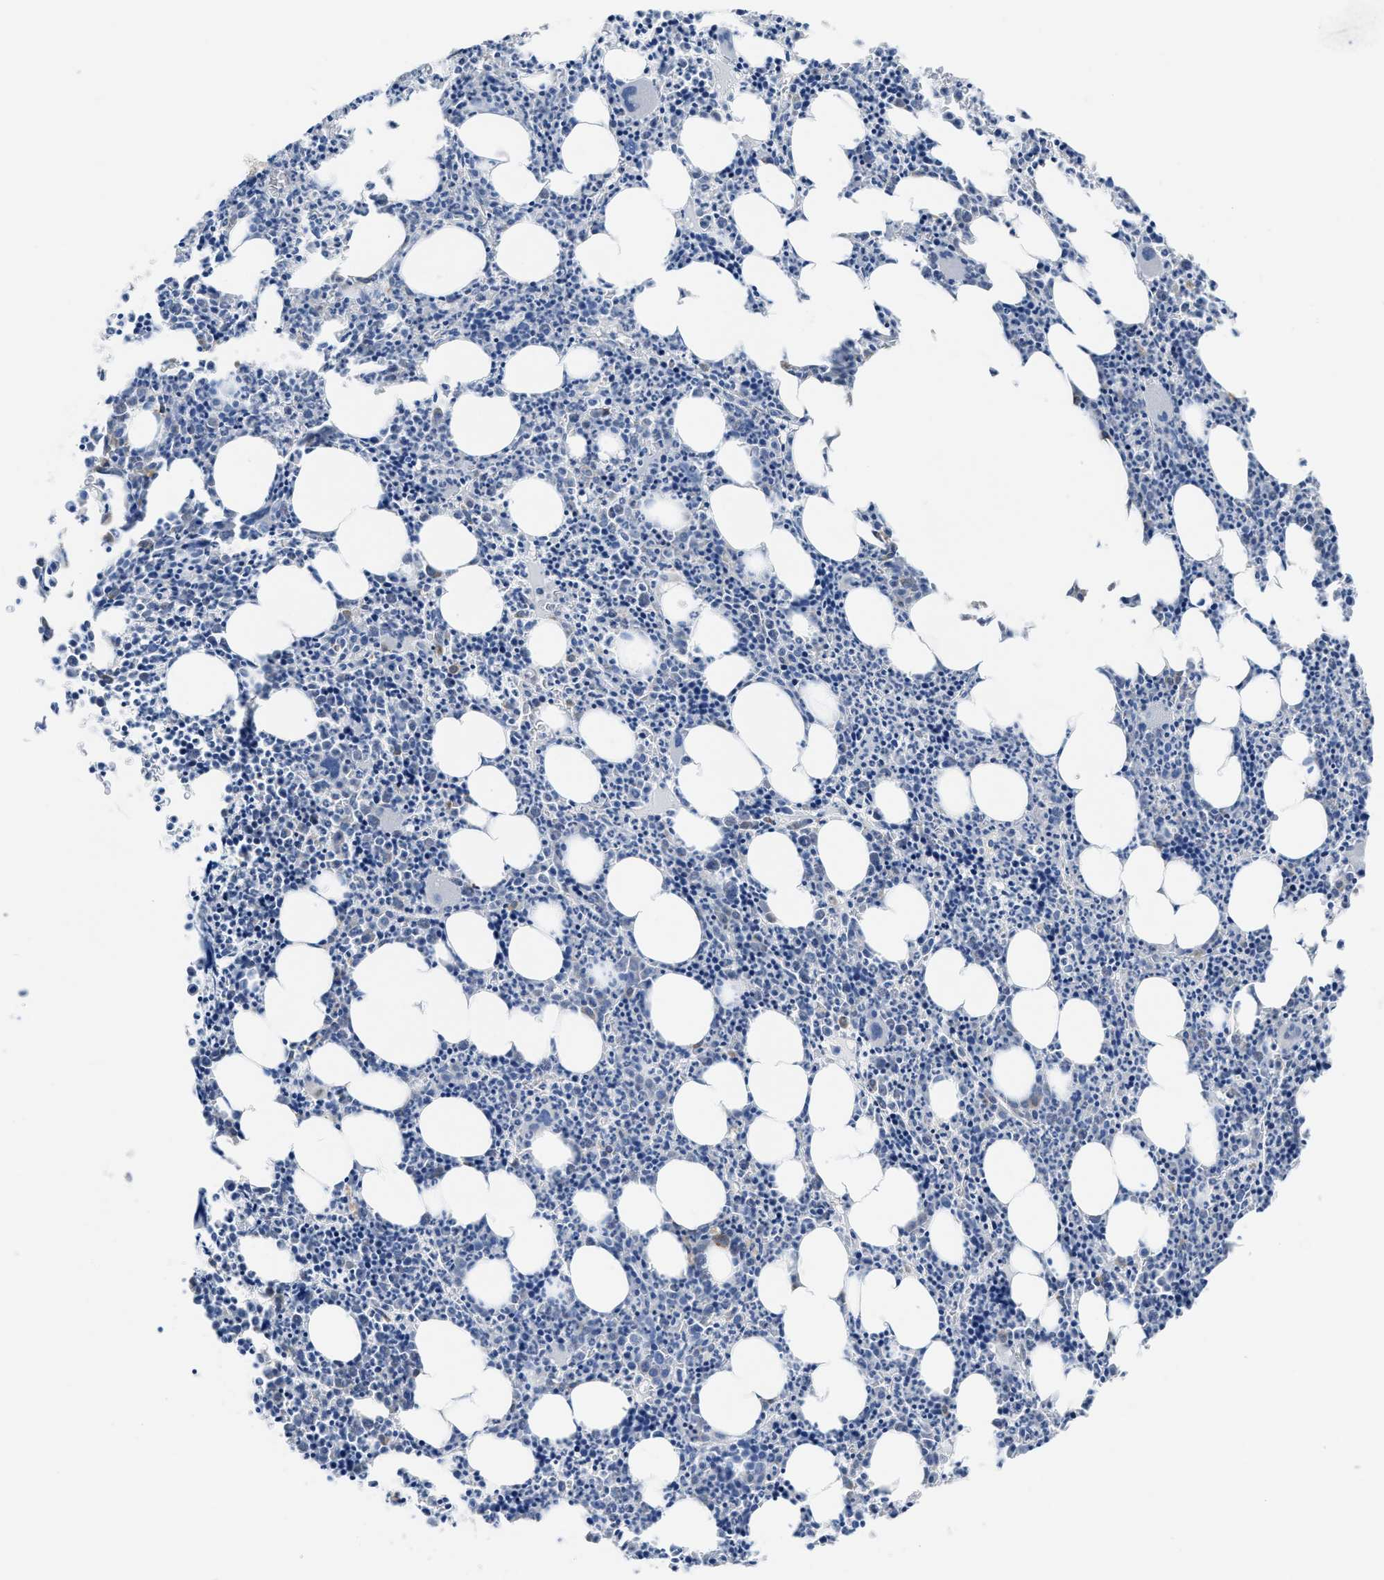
{"staining": {"intensity": "moderate", "quantity": "<25%", "location": "cytoplasmic/membranous"}, "tissue": "bone marrow", "cell_type": "Hematopoietic cells", "image_type": "normal", "snomed": [{"axis": "morphology", "description": "Normal tissue, NOS"}, {"axis": "morphology", "description": "Inflammation, NOS"}, {"axis": "topography", "description": "Bone marrow"}], "caption": "The image displays staining of benign bone marrow, revealing moderate cytoplasmic/membranous protein positivity (brown color) within hematopoietic cells. (DAB IHC, brown staining for protein, blue staining for nuclei).", "gene": "ETFA", "patient": {"sex": "female", "age": 40}}